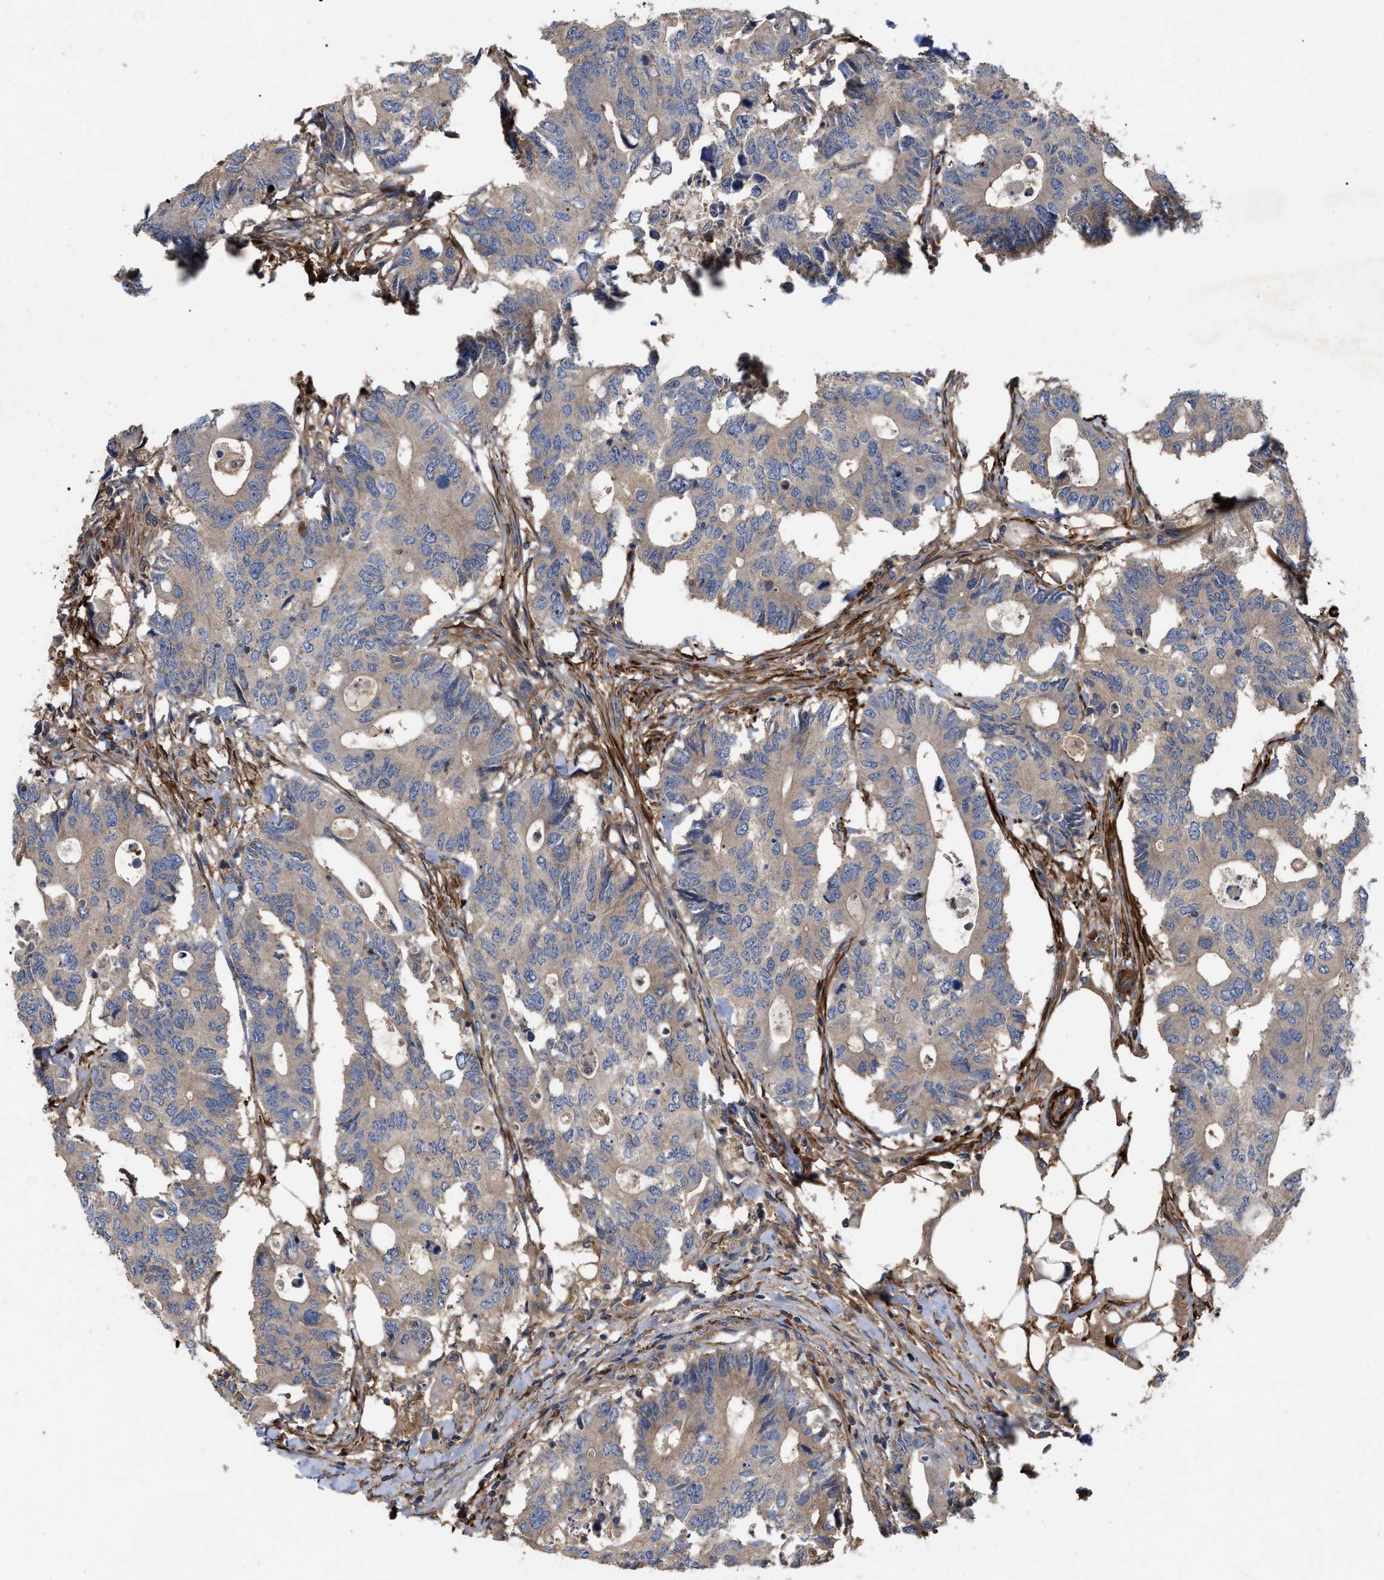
{"staining": {"intensity": "weak", "quantity": "25%-75%", "location": "cytoplasmic/membranous"}, "tissue": "colorectal cancer", "cell_type": "Tumor cells", "image_type": "cancer", "snomed": [{"axis": "morphology", "description": "Adenocarcinoma, NOS"}, {"axis": "topography", "description": "Colon"}], "caption": "The immunohistochemical stain highlights weak cytoplasmic/membranous staining in tumor cells of colorectal cancer tissue.", "gene": "RABEP1", "patient": {"sex": "male", "age": 71}}